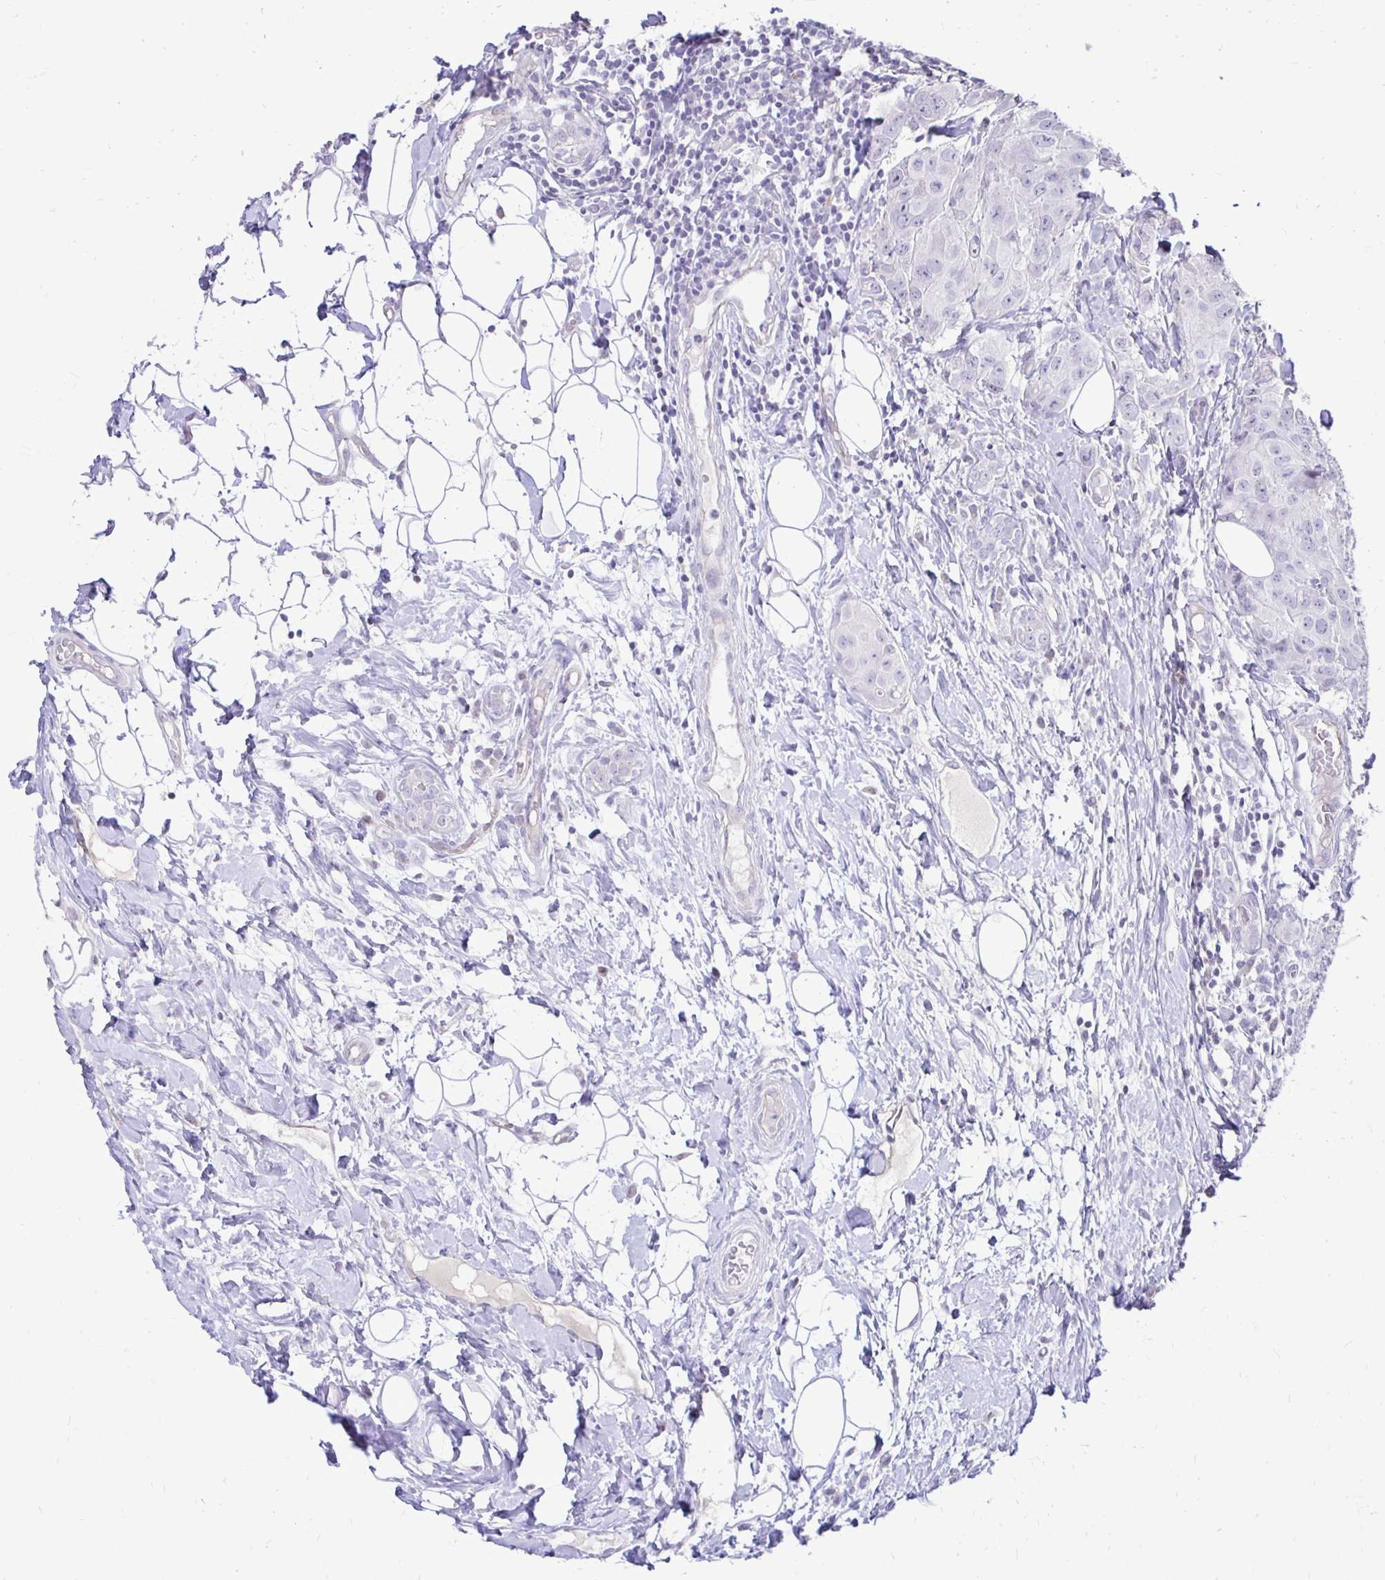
{"staining": {"intensity": "negative", "quantity": "none", "location": "none"}, "tissue": "breast cancer", "cell_type": "Tumor cells", "image_type": "cancer", "snomed": [{"axis": "morphology", "description": "Duct carcinoma"}, {"axis": "topography", "description": "Breast"}], "caption": "A micrograph of human breast cancer (infiltrating ductal carcinoma) is negative for staining in tumor cells.", "gene": "GAS2", "patient": {"sex": "female", "age": 43}}